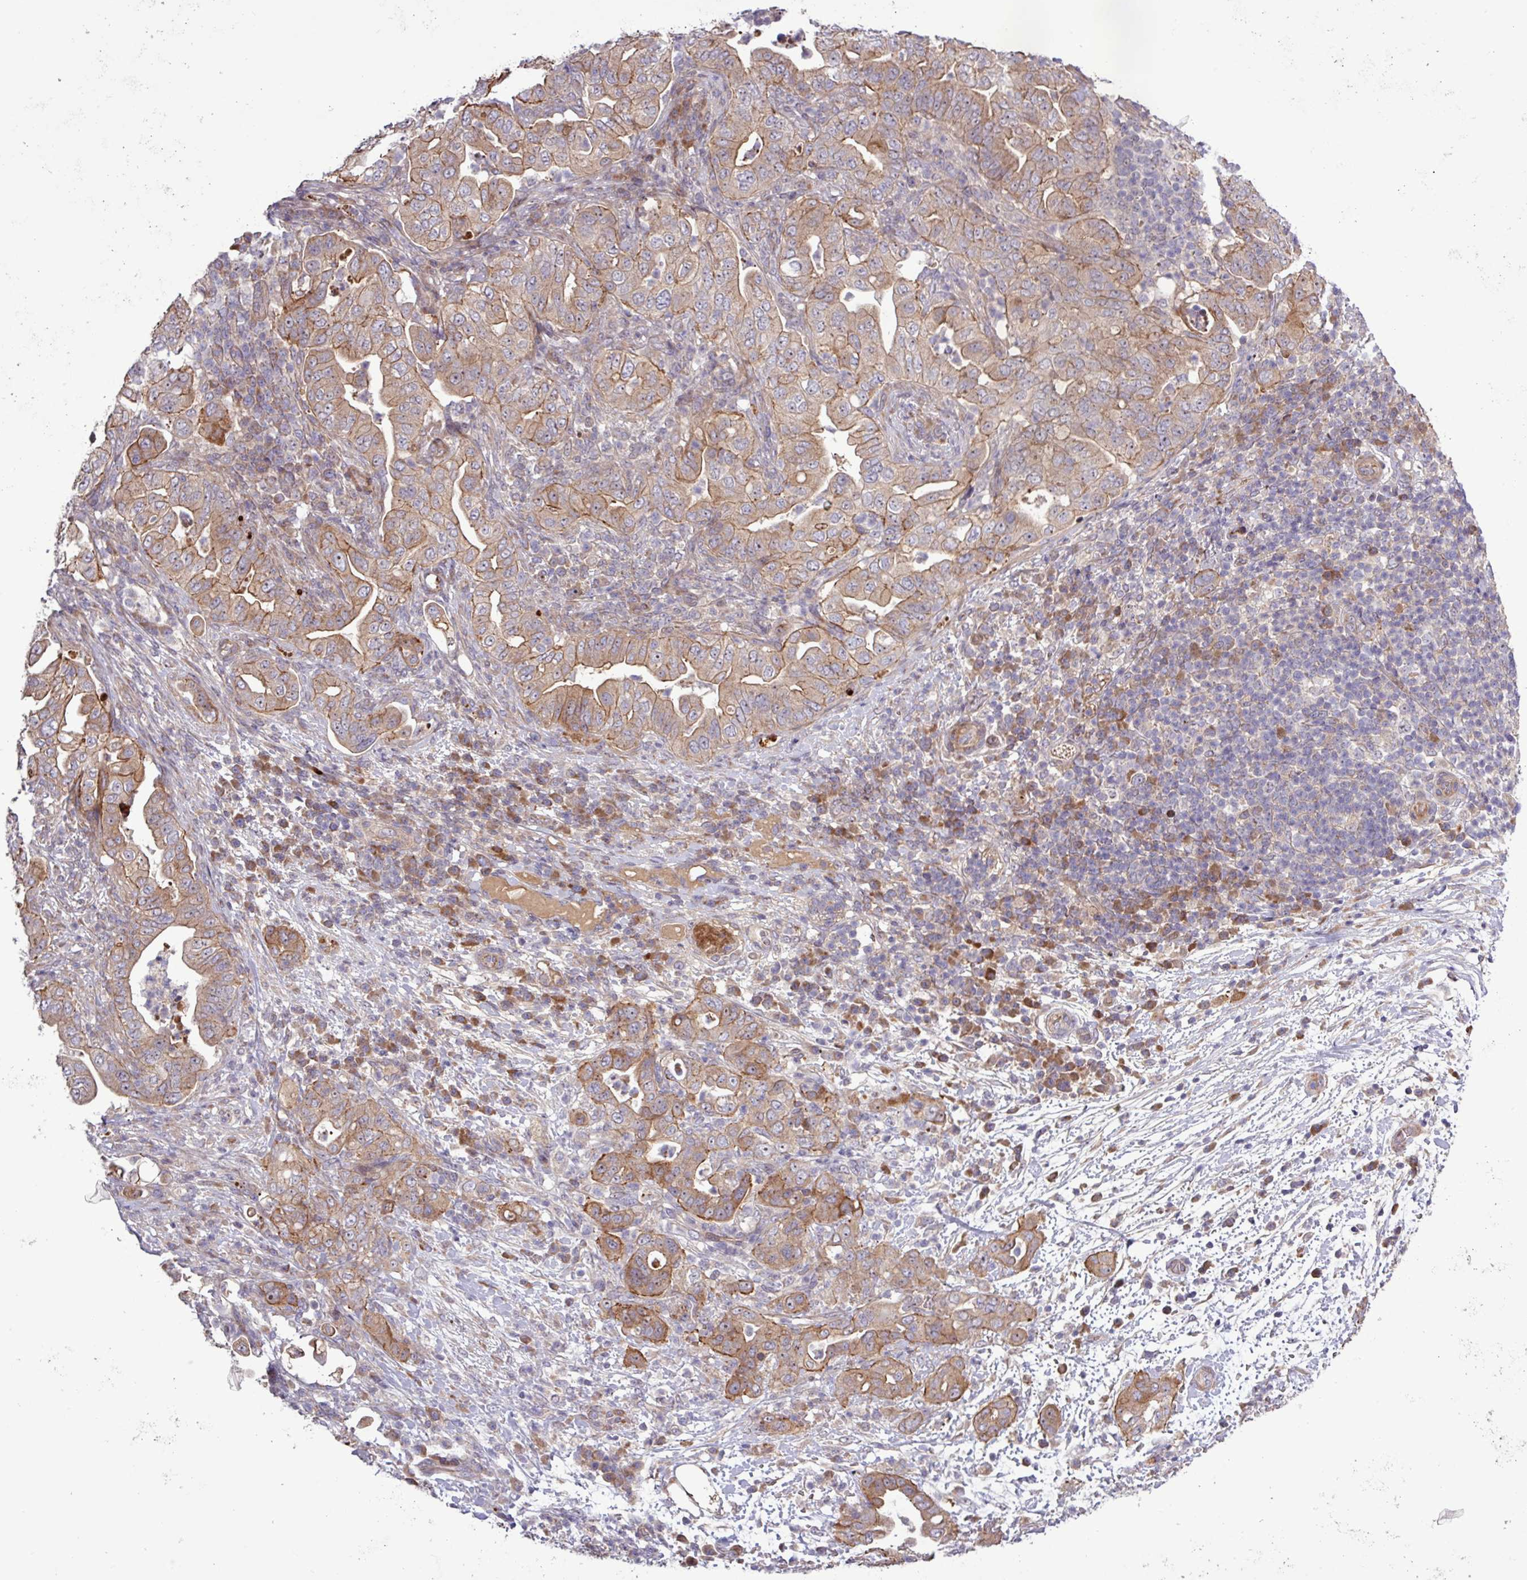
{"staining": {"intensity": "moderate", "quantity": ">75%", "location": "cytoplasmic/membranous"}, "tissue": "pancreatic cancer", "cell_type": "Tumor cells", "image_type": "cancer", "snomed": [{"axis": "morphology", "description": "Normal tissue, NOS"}, {"axis": "morphology", "description": "Adenocarcinoma, NOS"}, {"axis": "topography", "description": "Lymph node"}, {"axis": "topography", "description": "Pancreas"}], "caption": "Adenocarcinoma (pancreatic) was stained to show a protein in brown. There is medium levels of moderate cytoplasmic/membranous staining in approximately >75% of tumor cells.", "gene": "TNFSF12", "patient": {"sex": "female", "age": 67}}